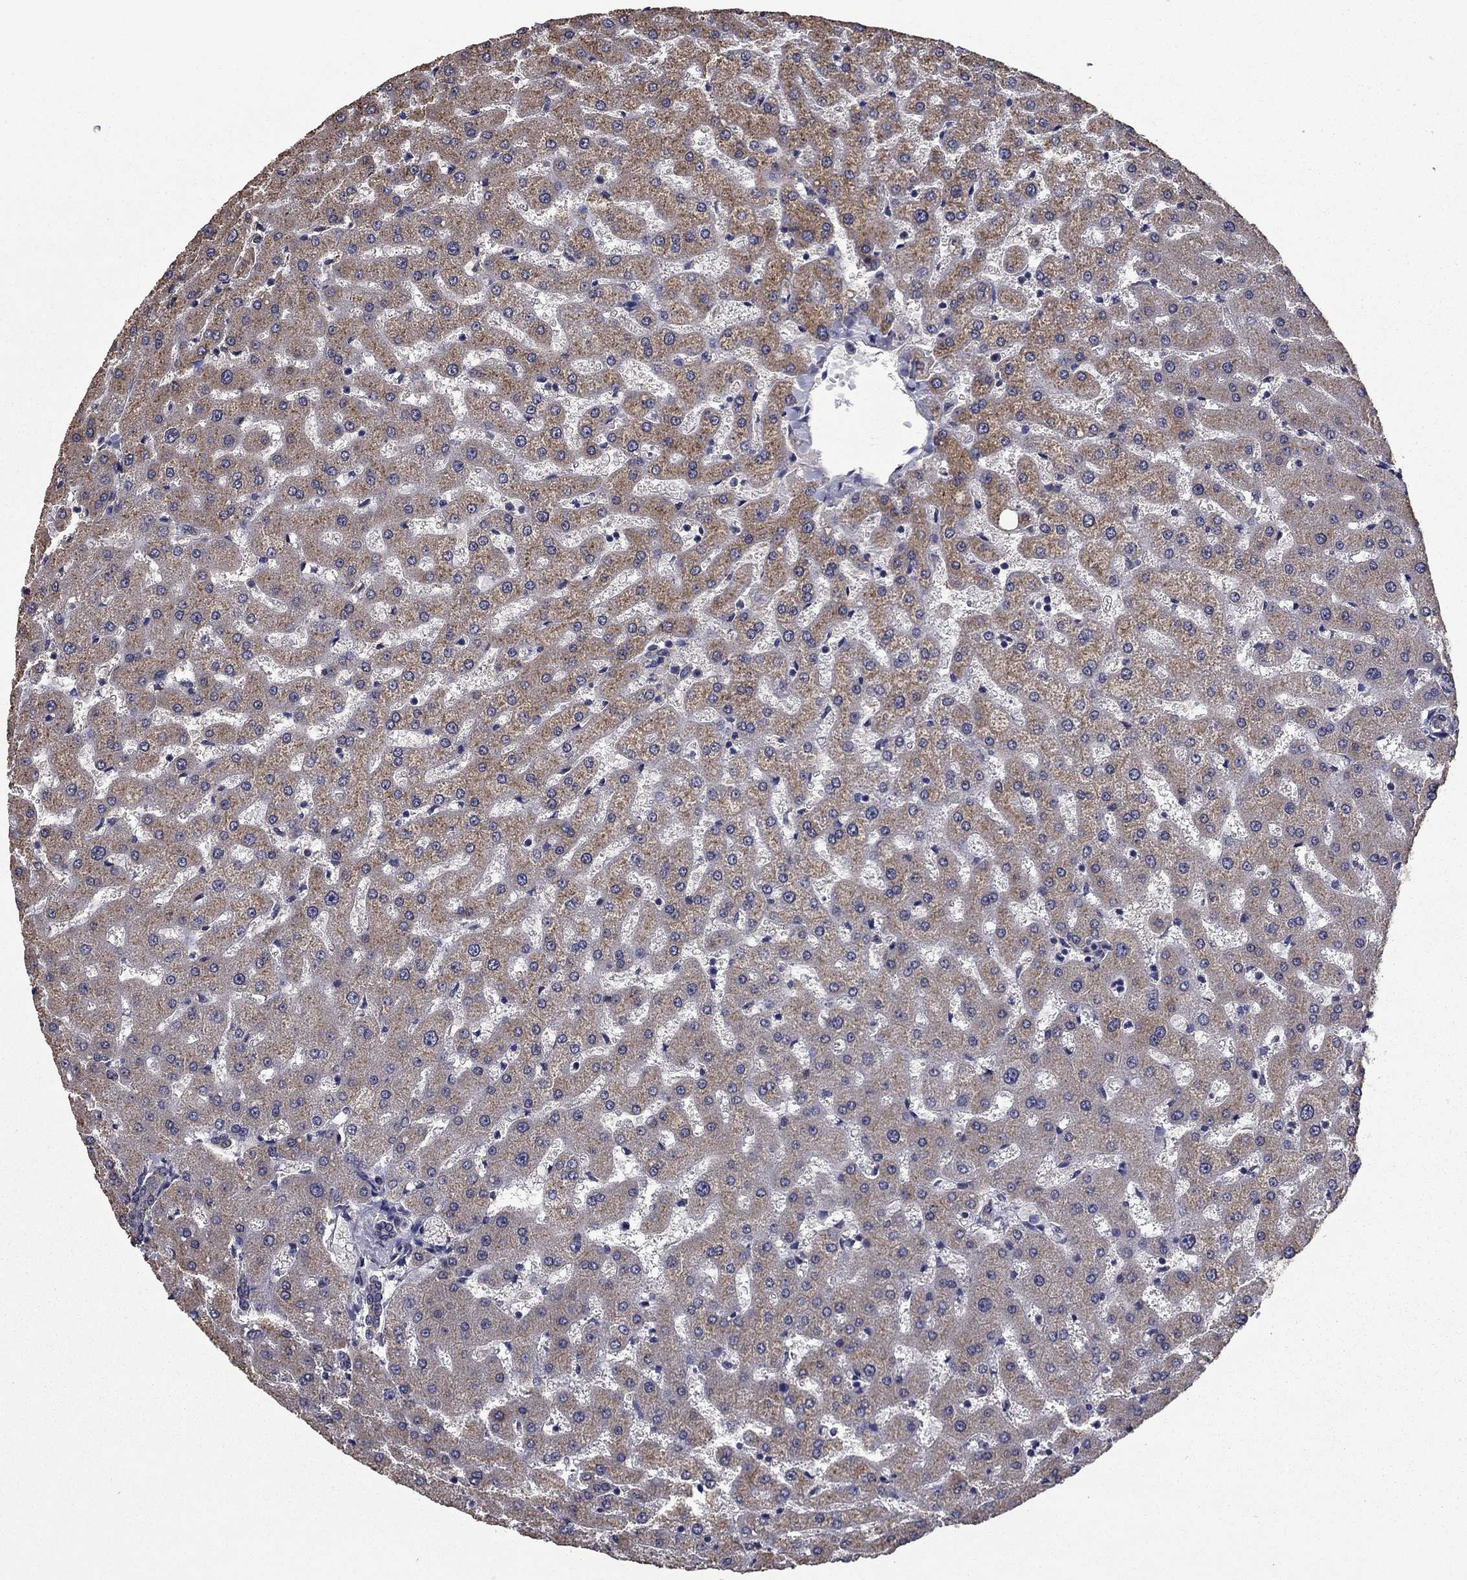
{"staining": {"intensity": "weak", "quantity": "<25%", "location": "cytoplasmic/membranous"}, "tissue": "liver", "cell_type": "Cholangiocytes", "image_type": "normal", "snomed": [{"axis": "morphology", "description": "Normal tissue, NOS"}, {"axis": "topography", "description": "Liver"}], "caption": "DAB immunohistochemical staining of benign human liver shows no significant staining in cholangiocytes. (Stains: DAB immunohistochemistry (IHC) with hematoxylin counter stain, Microscopy: brightfield microscopy at high magnification).", "gene": "MFAP3L", "patient": {"sex": "female", "age": 50}}